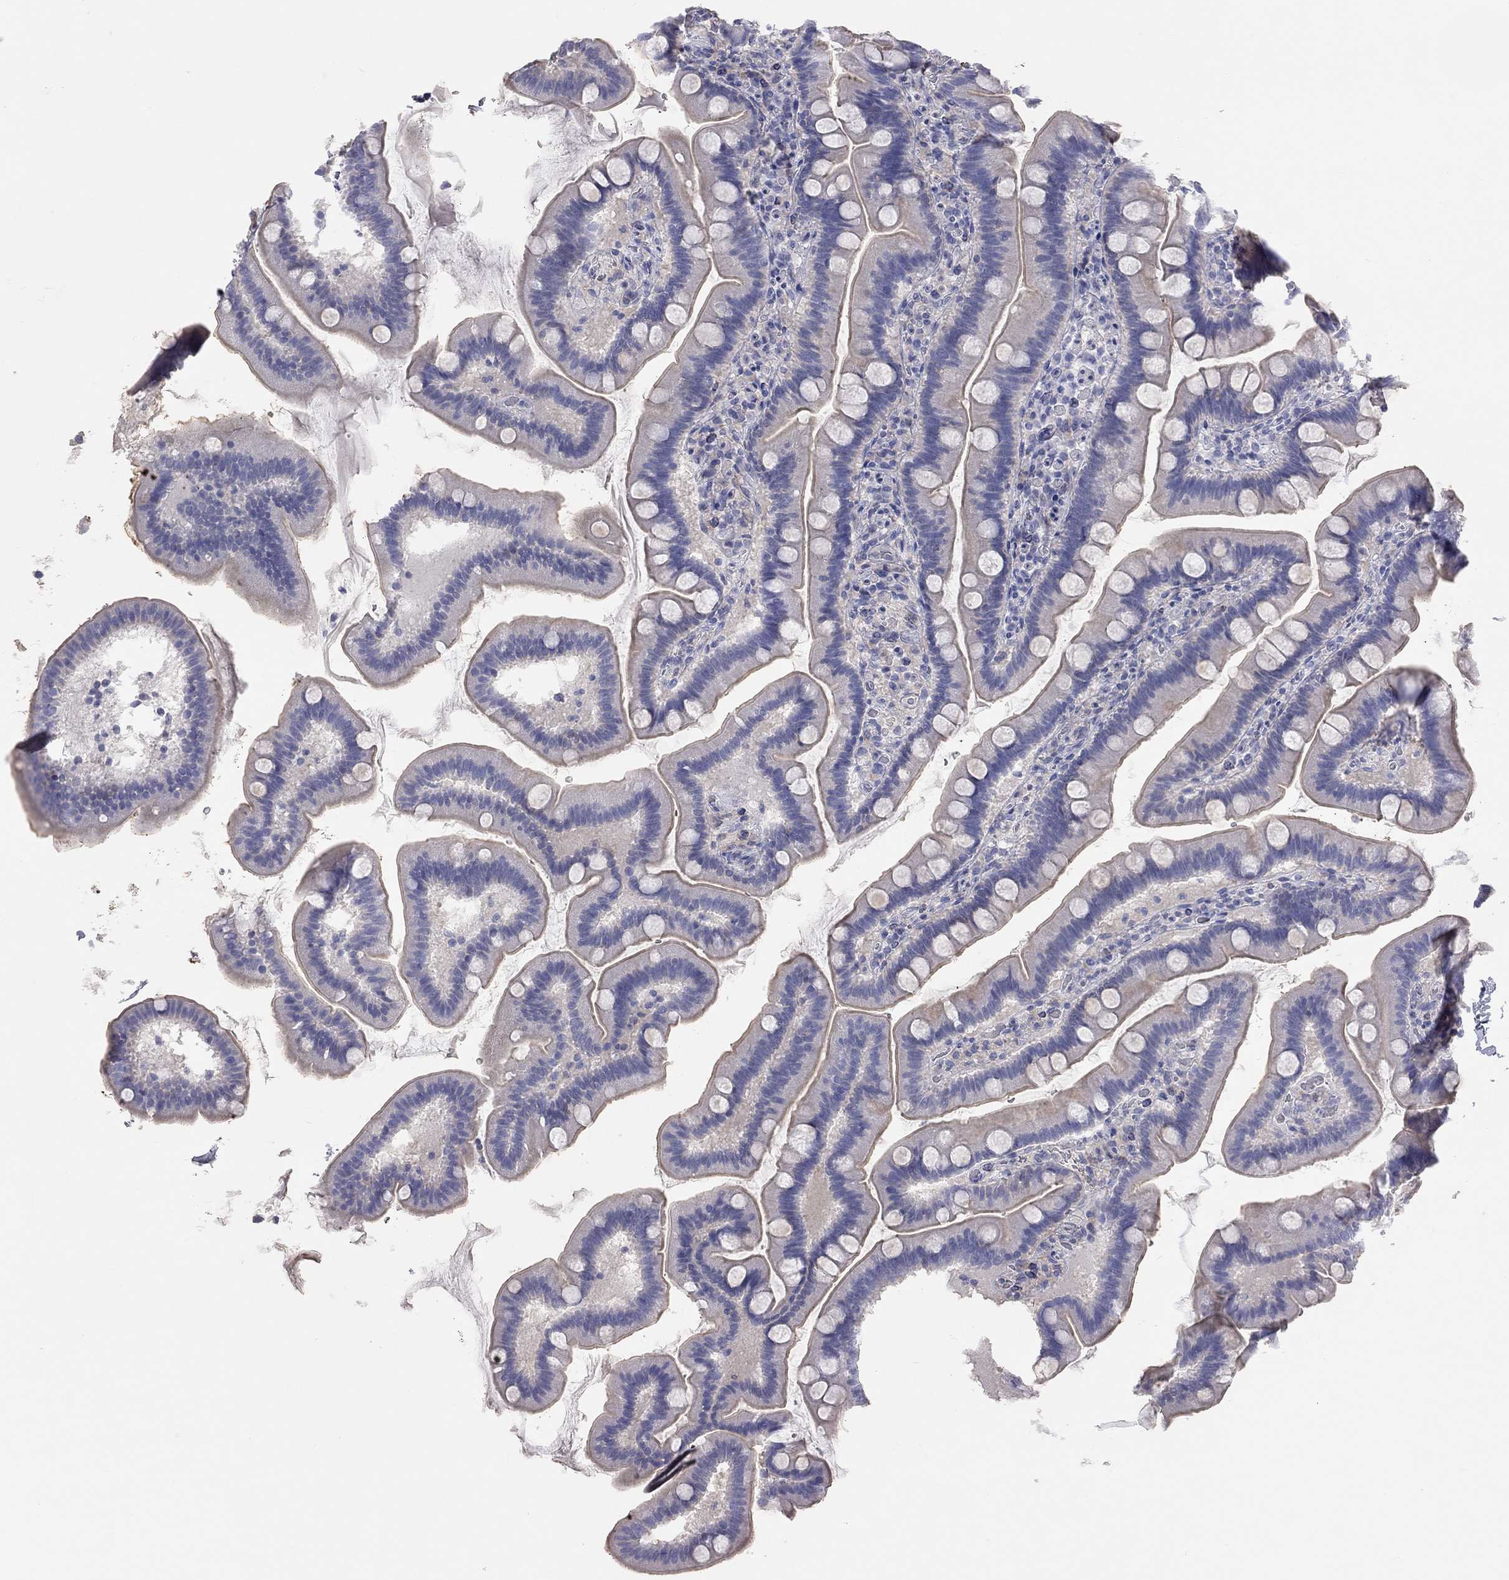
{"staining": {"intensity": "negative", "quantity": "none", "location": "none"}, "tissue": "duodenum", "cell_type": "Glandular cells", "image_type": "normal", "snomed": [{"axis": "morphology", "description": "Normal tissue, NOS"}, {"axis": "topography", "description": "Duodenum"}], "caption": "Glandular cells show no significant expression in benign duodenum. (Stains: DAB (3,3'-diaminobenzidine) immunohistochemistry (IHC) with hematoxylin counter stain, Microscopy: brightfield microscopy at high magnification).", "gene": "ADCYAP1", "patient": {"sex": "male", "age": 59}}